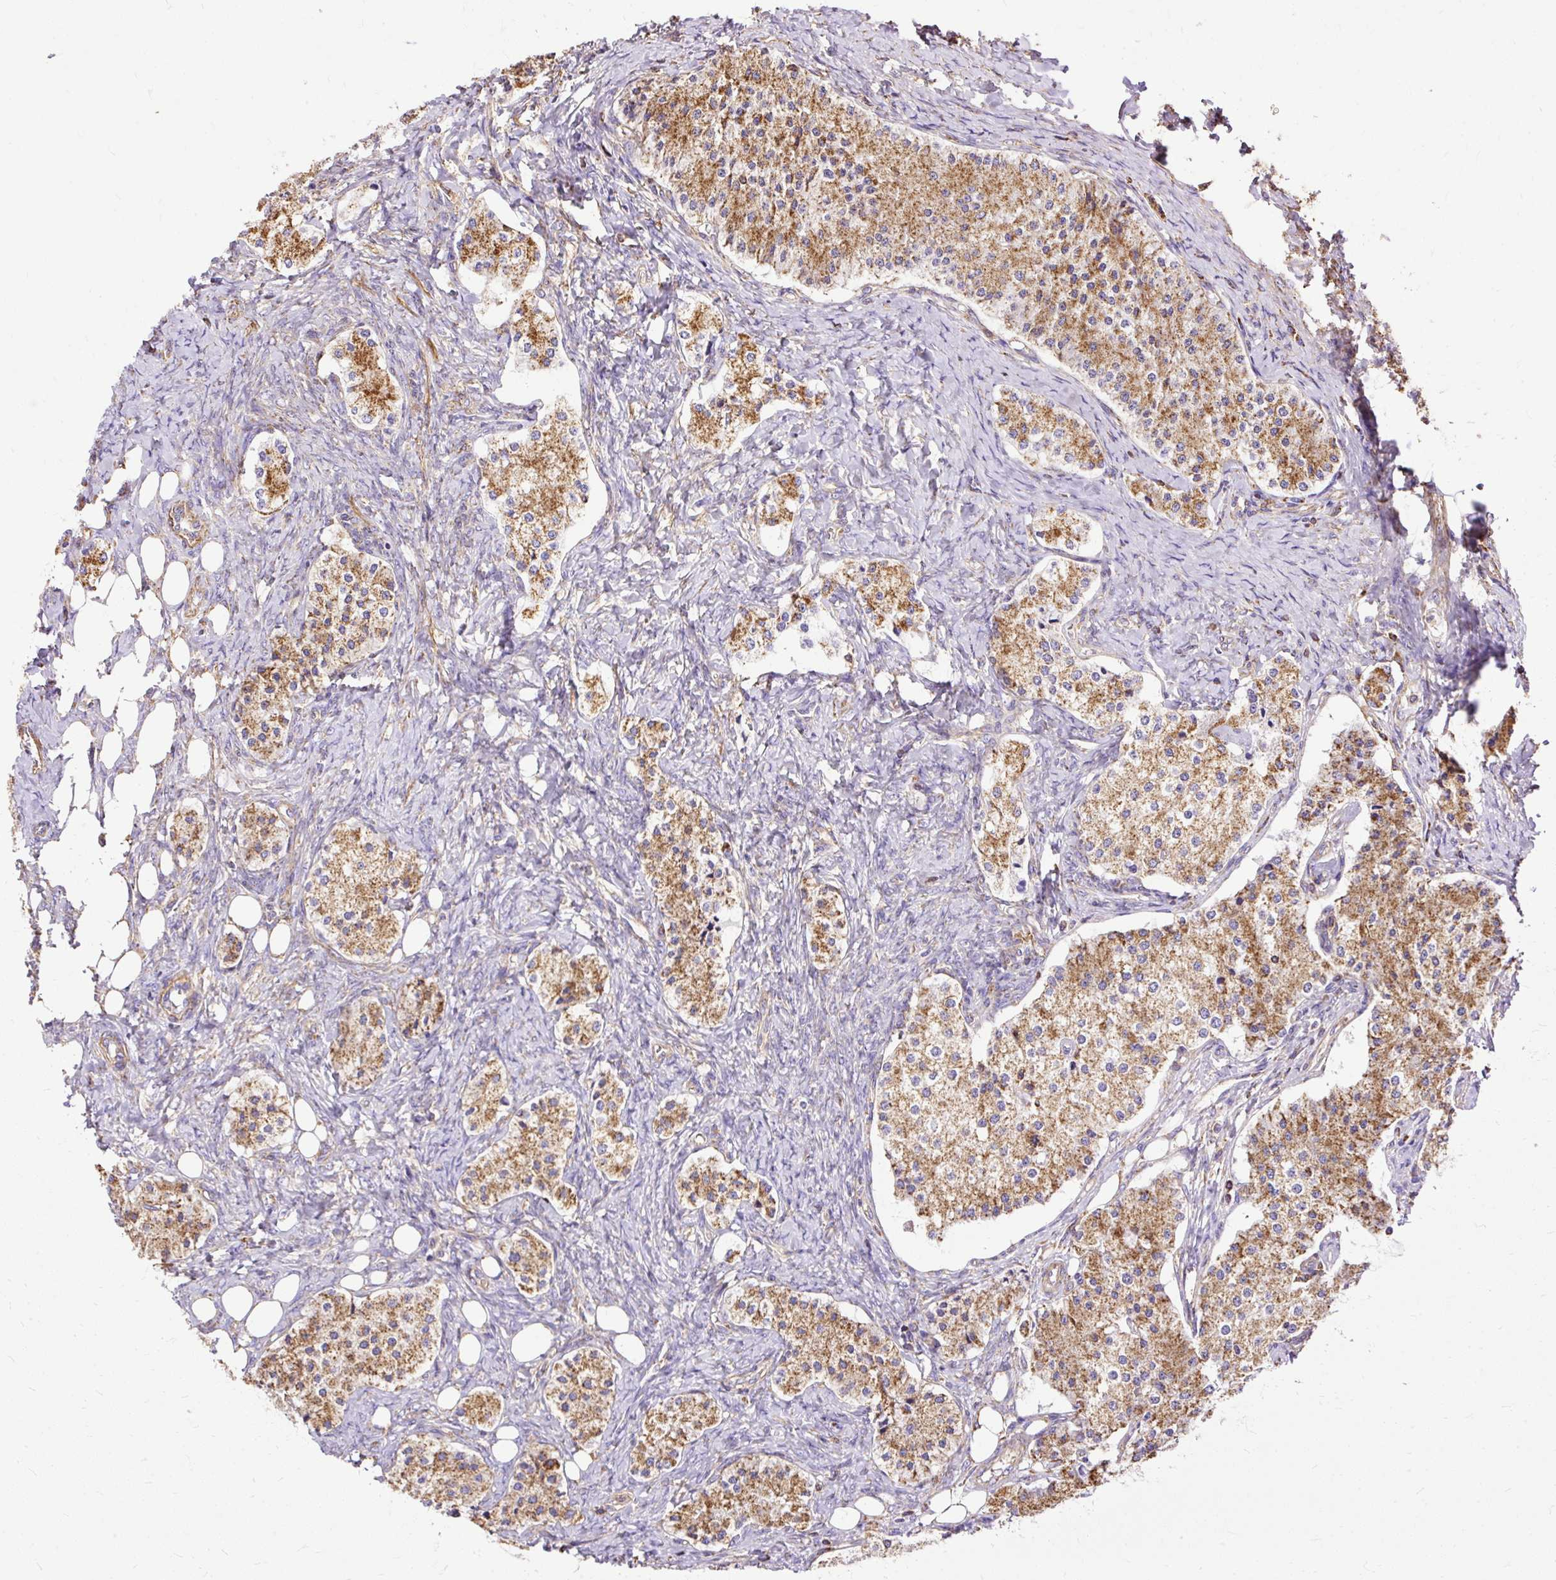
{"staining": {"intensity": "moderate", "quantity": ">75%", "location": "cytoplasmic/membranous"}, "tissue": "carcinoid", "cell_type": "Tumor cells", "image_type": "cancer", "snomed": [{"axis": "morphology", "description": "Carcinoid, malignant, NOS"}, {"axis": "topography", "description": "Colon"}], "caption": "Immunohistochemical staining of human malignant carcinoid exhibits medium levels of moderate cytoplasmic/membranous expression in approximately >75% of tumor cells.", "gene": "KLHL11", "patient": {"sex": "female", "age": 52}}